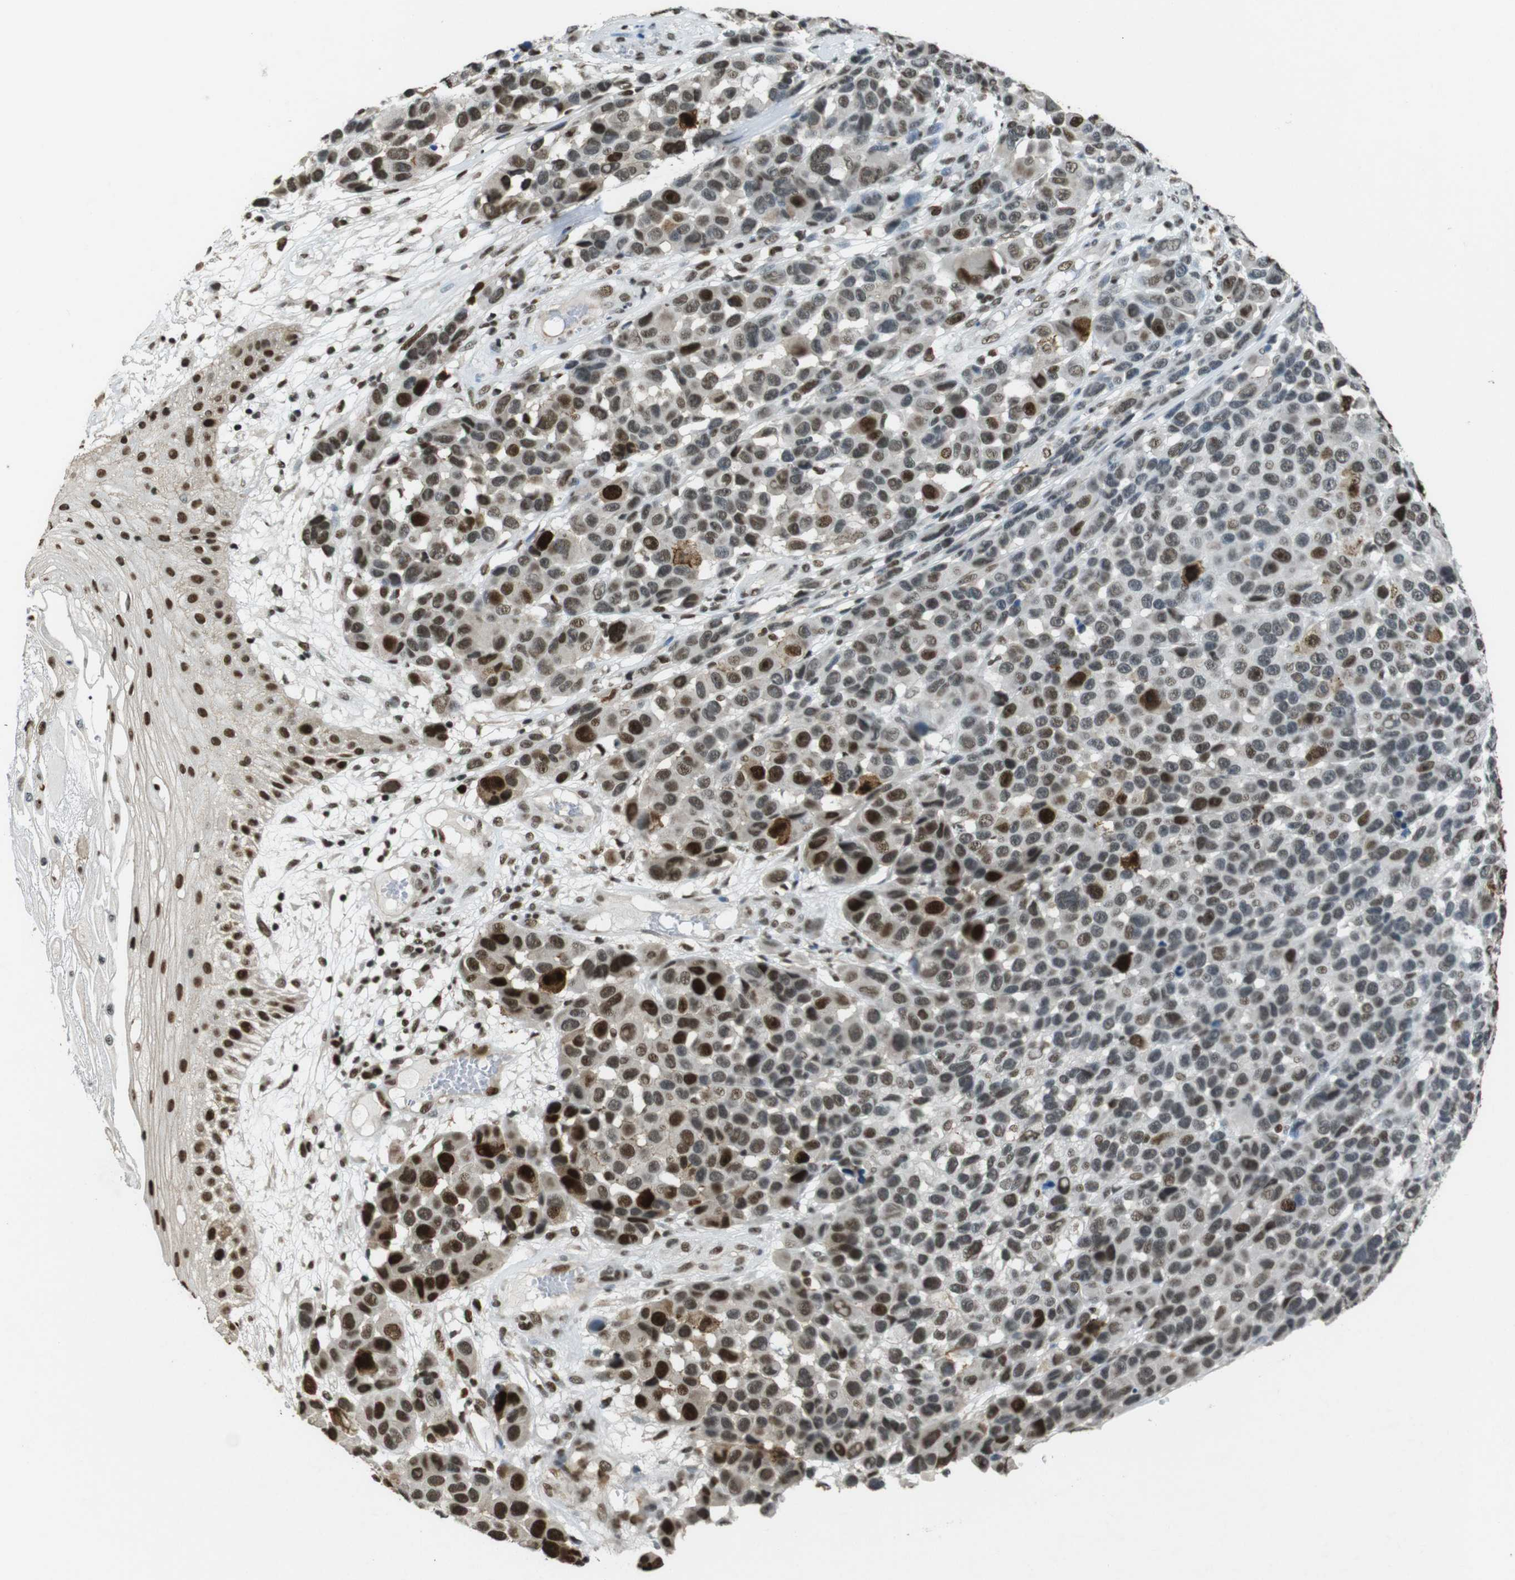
{"staining": {"intensity": "moderate", "quantity": "25%-75%", "location": "cytoplasmic/membranous,nuclear"}, "tissue": "melanoma", "cell_type": "Tumor cells", "image_type": "cancer", "snomed": [{"axis": "morphology", "description": "Malignant melanoma, NOS"}, {"axis": "topography", "description": "Skin"}], "caption": "Protein staining of malignant melanoma tissue reveals moderate cytoplasmic/membranous and nuclear positivity in about 25%-75% of tumor cells.", "gene": "CSNK2B", "patient": {"sex": "male", "age": 53}}